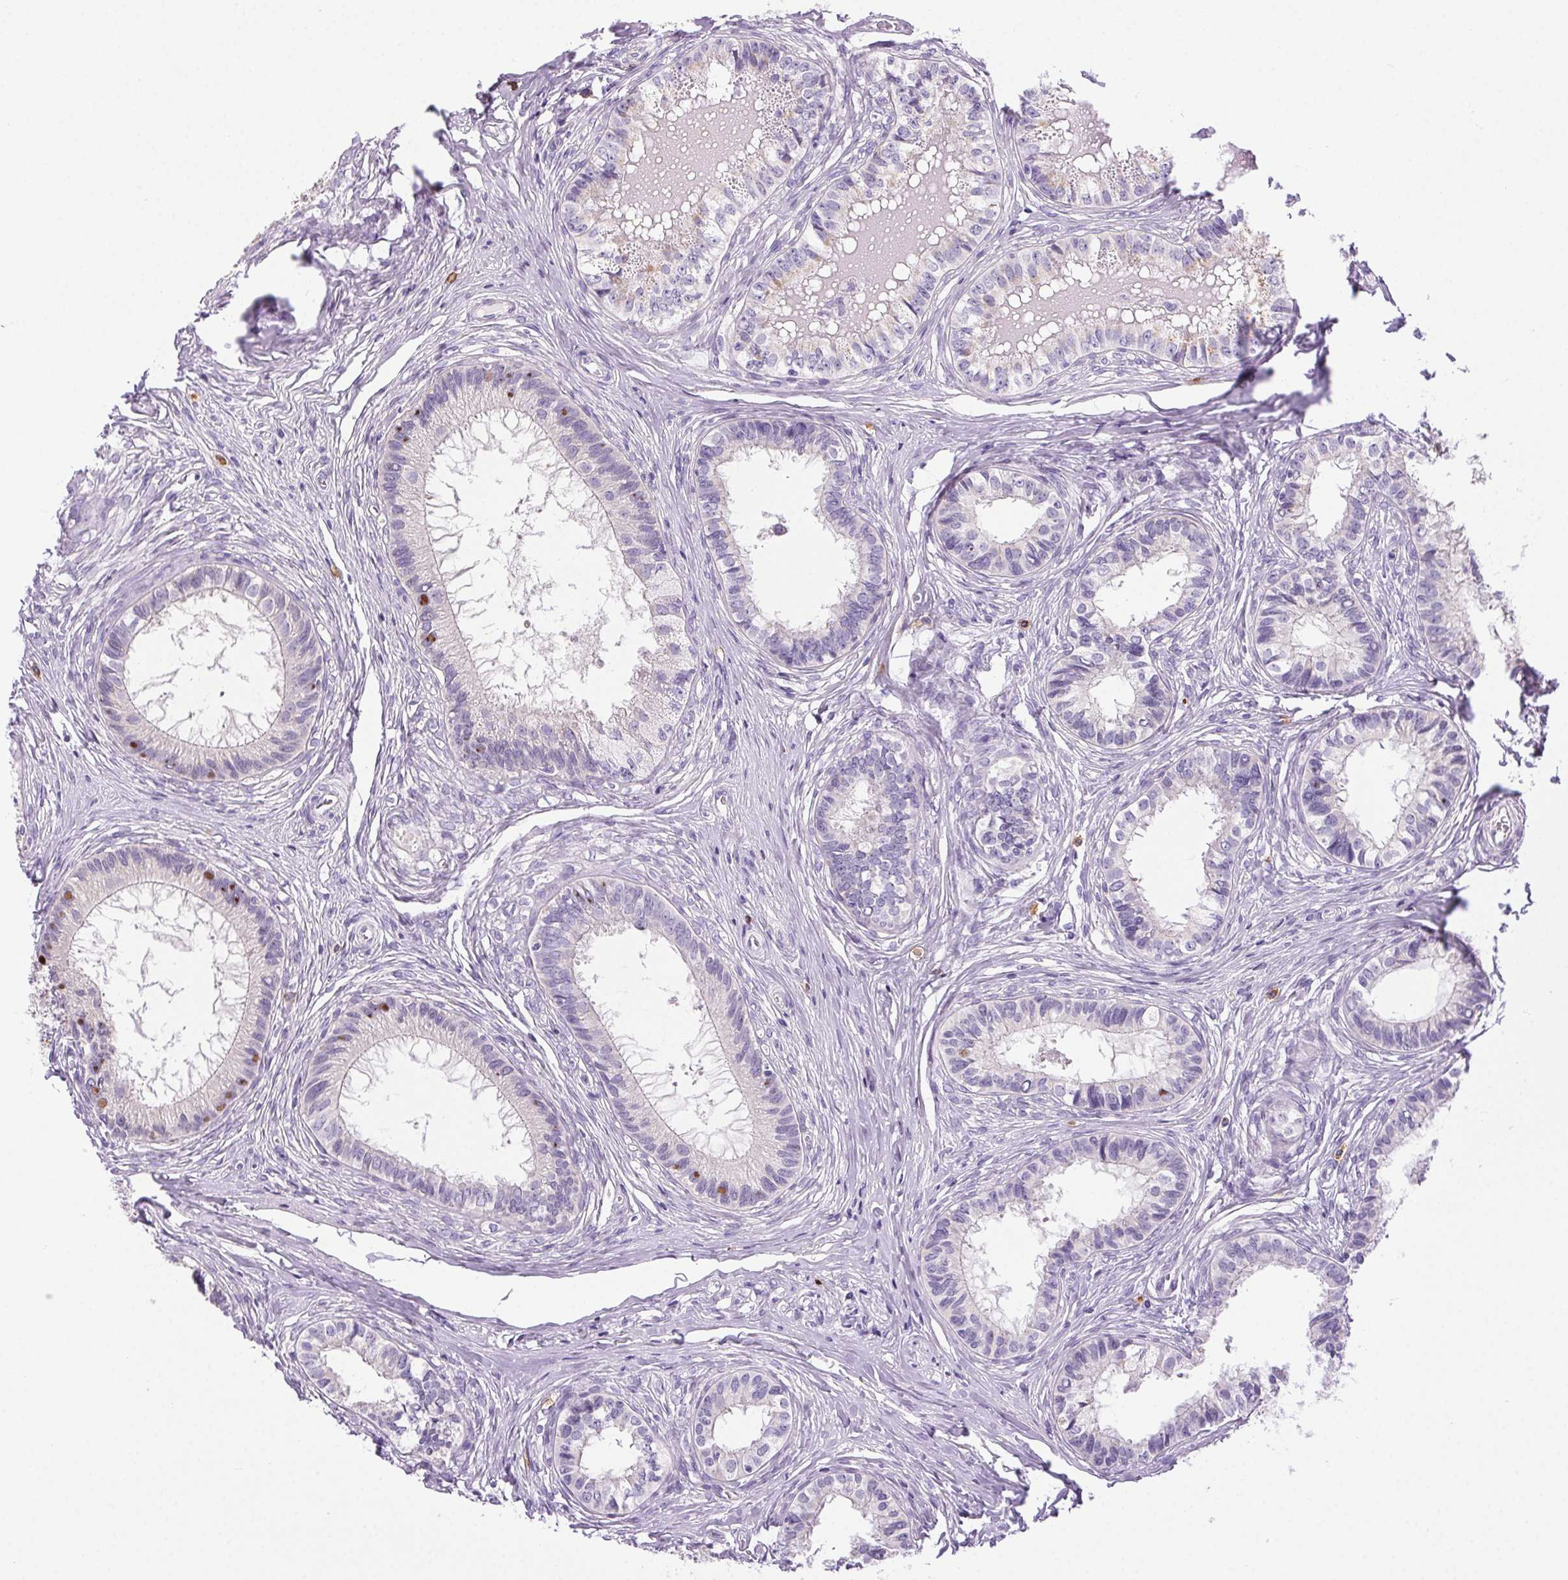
{"staining": {"intensity": "negative", "quantity": "none", "location": "none"}, "tissue": "epididymis", "cell_type": "Glandular cells", "image_type": "normal", "snomed": [{"axis": "morphology", "description": "Normal tissue, NOS"}, {"axis": "topography", "description": "Epididymis"}], "caption": "Protein analysis of benign epididymis displays no significant positivity in glandular cells.", "gene": "SNX31", "patient": {"sex": "male", "age": 34}}